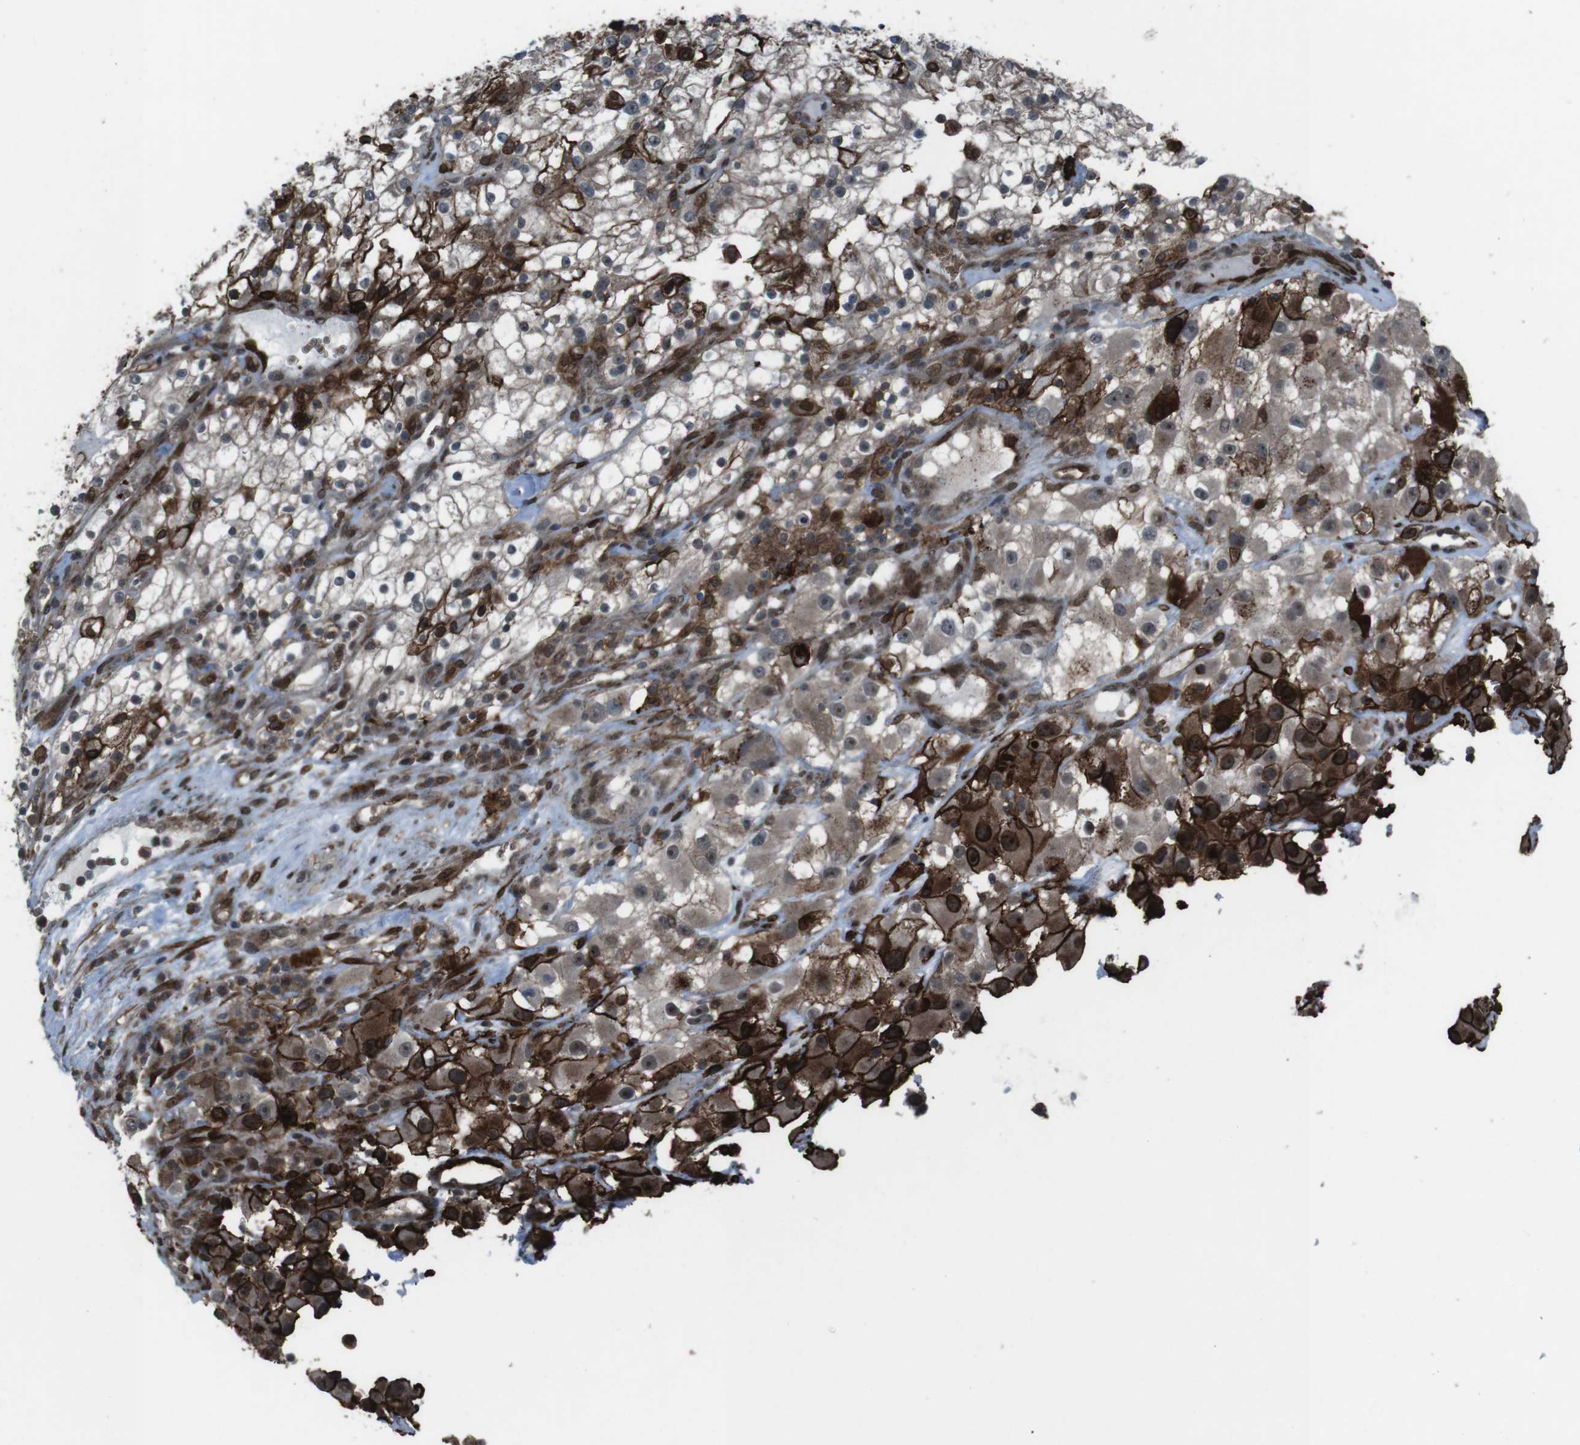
{"staining": {"intensity": "strong", "quantity": ">75%", "location": "cytoplasmic/membranous,nuclear"}, "tissue": "renal cancer", "cell_type": "Tumor cells", "image_type": "cancer", "snomed": [{"axis": "morphology", "description": "Adenocarcinoma, NOS"}, {"axis": "topography", "description": "Kidney"}], "caption": "This image exhibits immunohistochemistry staining of human renal adenocarcinoma, with high strong cytoplasmic/membranous and nuclear expression in approximately >75% of tumor cells.", "gene": "GDF10", "patient": {"sex": "female", "age": 52}}